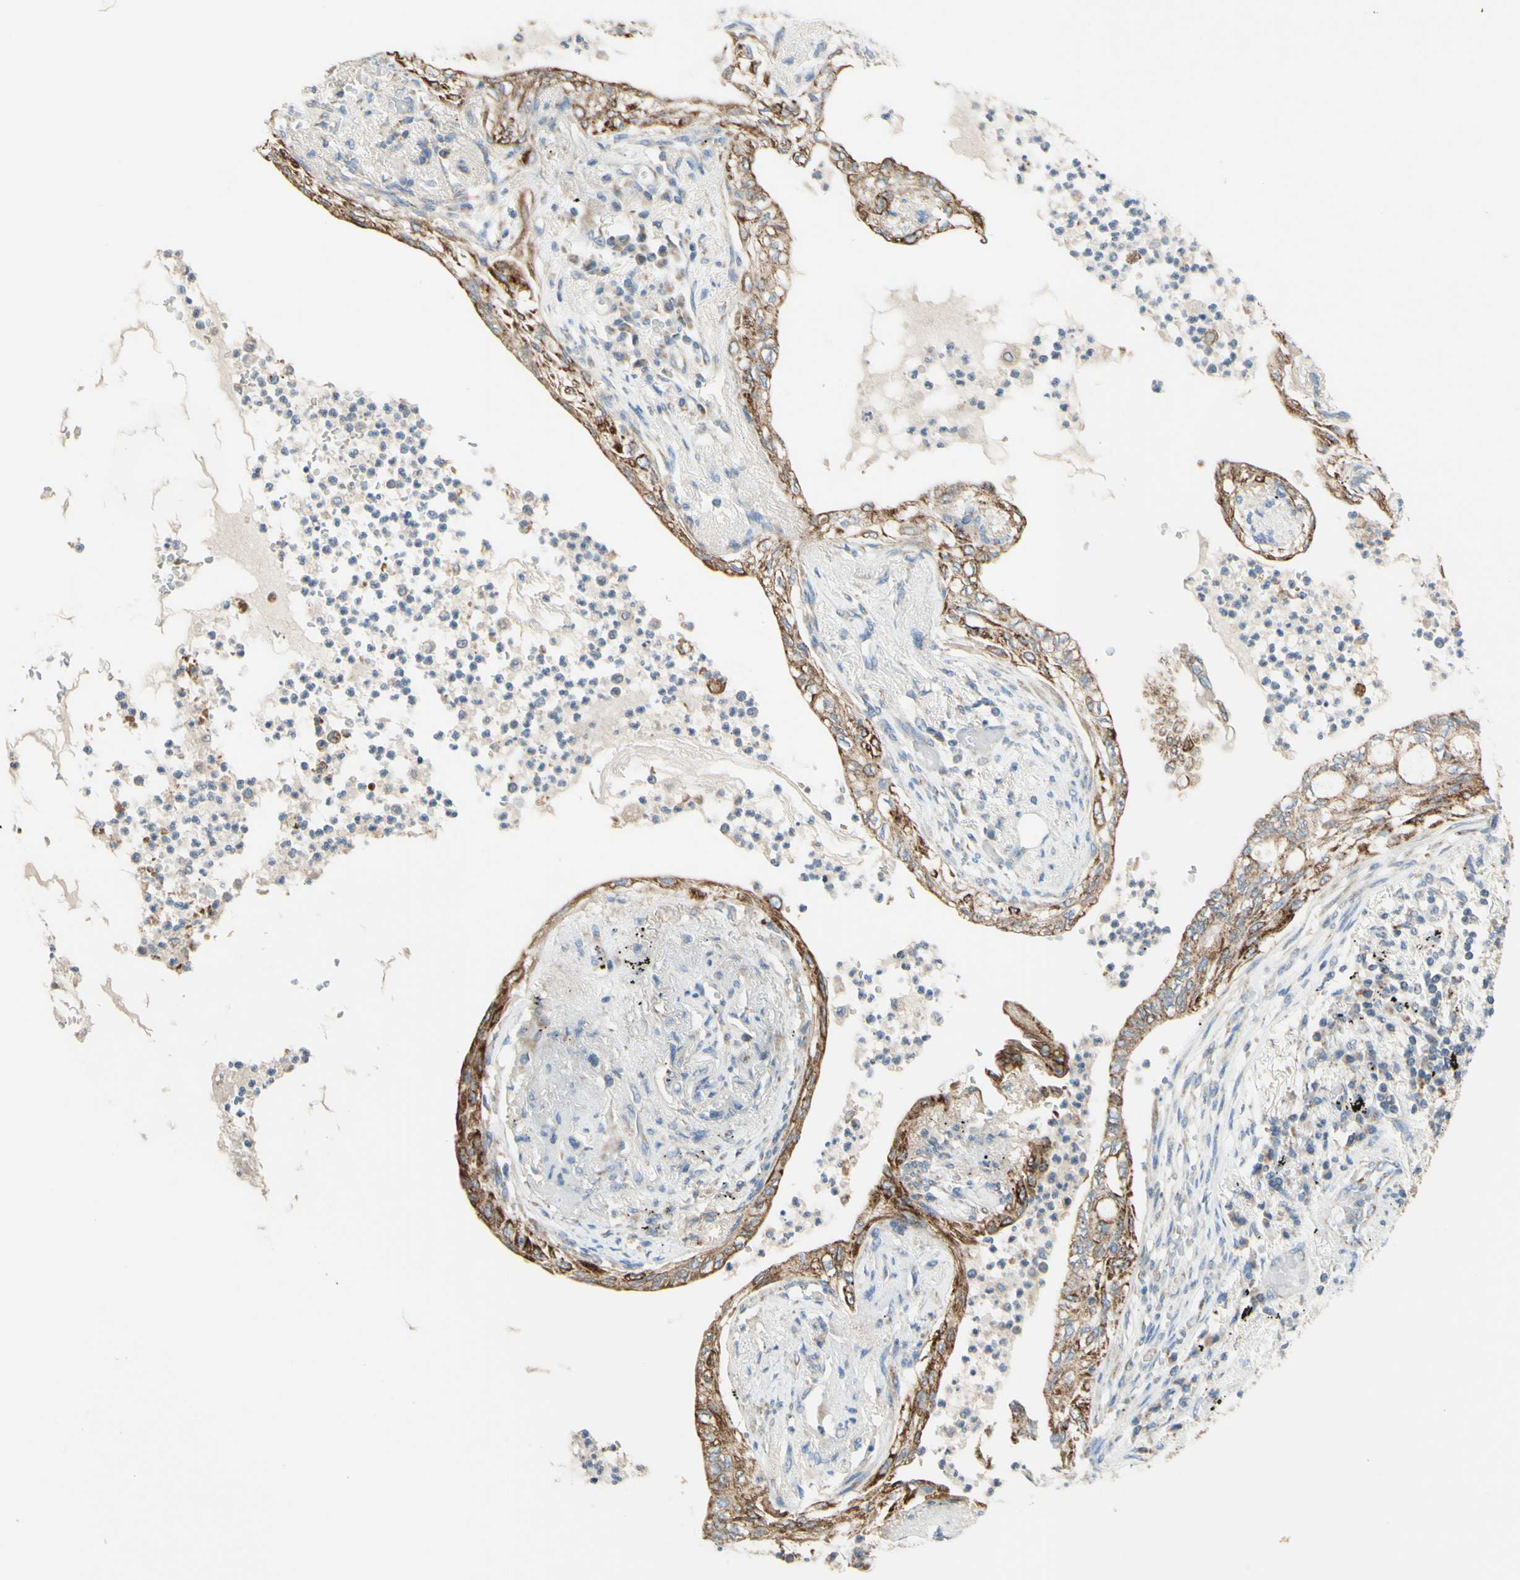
{"staining": {"intensity": "moderate", "quantity": ">75%", "location": "cytoplasmic/membranous"}, "tissue": "lung cancer", "cell_type": "Tumor cells", "image_type": "cancer", "snomed": [{"axis": "morphology", "description": "Normal tissue, NOS"}, {"axis": "morphology", "description": "Adenocarcinoma, NOS"}, {"axis": "topography", "description": "Bronchus"}, {"axis": "topography", "description": "Lung"}], "caption": "Tumor cells demonstrate medium levels of moderate cytoplasmic/membranous staining in about >75% of cells in human lung cancer (adenocarcinoma).", "gene": "ARMC10", "patient": {"sex": "female", "age": 70}}